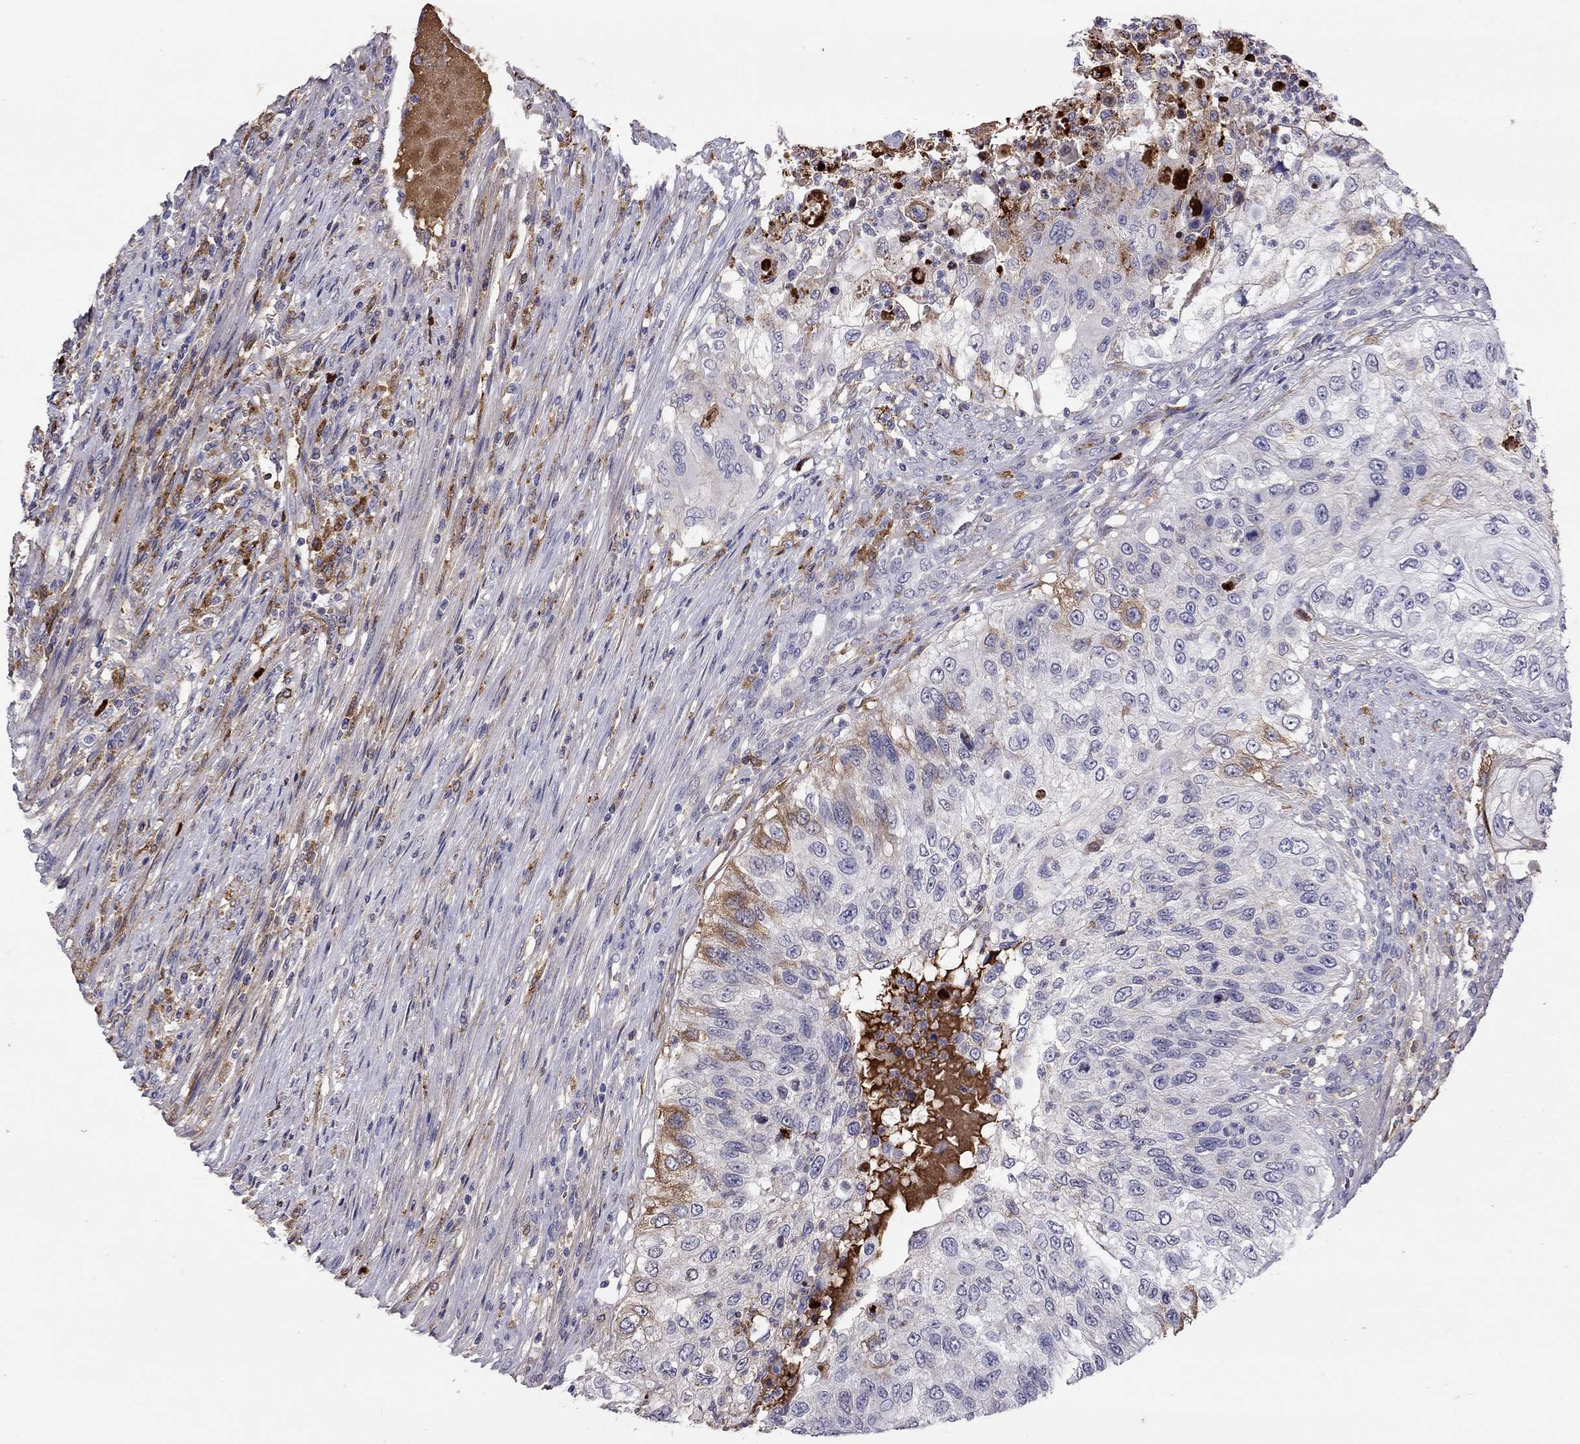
{"staining": {"intensity": "moderate", "quantity": "<25%", "location": "cytoplasmic/membranous"}, "tissue": "urothelial cancer", "cell_type": "Tumor cells", "image_type": "cancer", "snomed": [{"axis": "morphology", "description": "Urothelial carcinoma, High grade"}, {"axis": "topography", "description": "Urinary bladder"}], "caption": "Human urothelial carcinoma (high-grade) stained for a protein (brown) demonstrates moderate cytoplasmic/membranous positive positivity in about <25% of tumor cells.", "gene": "SERPINA3", "patient": {"sex": "female", "age": 60}}